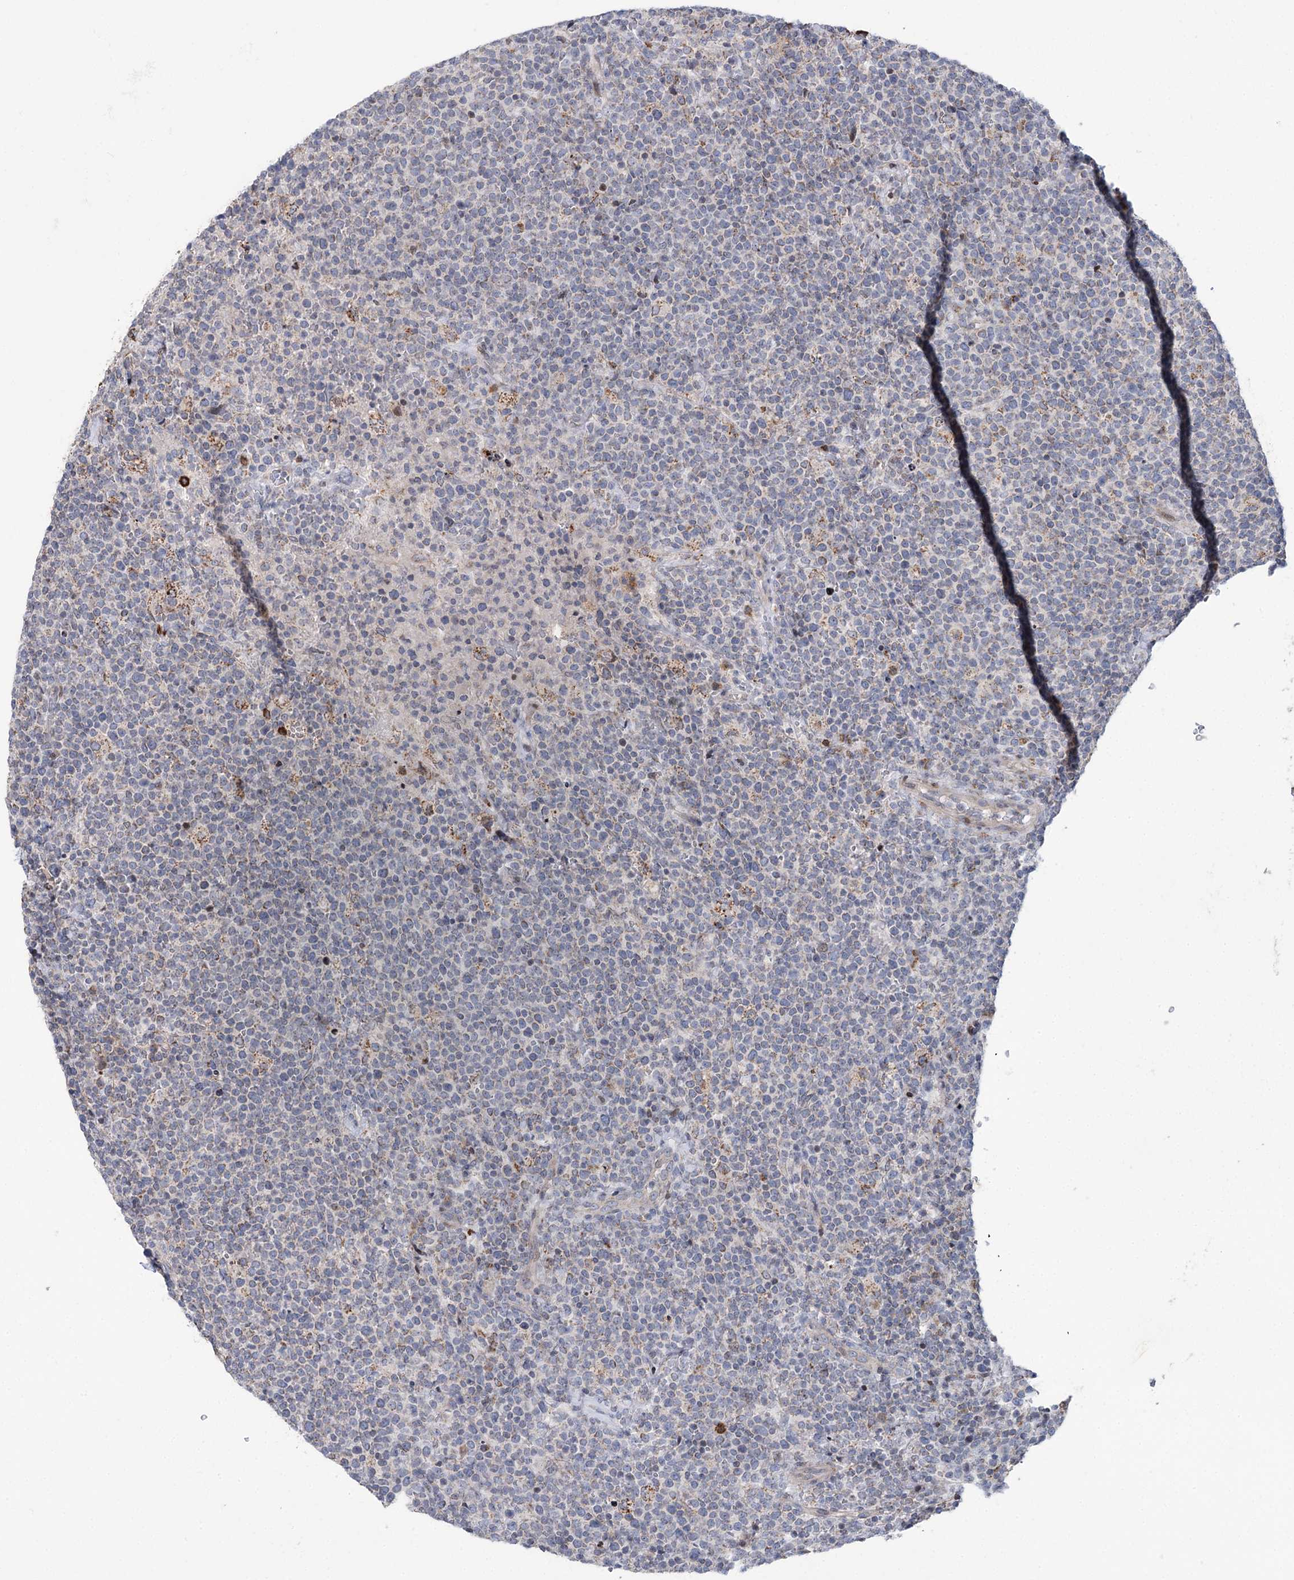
{"staining": {"intensity": "weak", "quantity": "25%-75%", "location": "cytoplasmic/membranous"}, "tissue": "lymphoma", "cell_type": "Tumor cells", "image_type": "cancer", "snomed": [{"axis": "morphology", "description": "Malignant lymphoma, non-Hodgkin's type, High grade"}, {"axis": "topography", "description": "Lymph node"}], "caption": "Immunohistochemistry (DAB) staining of lymphoma exhibits weak cytoplasmic/membranous protein staining in about 25%-75% of tumor cells.", "gene": "PTGR1", "patient": {"sex": "male", "age": 61}}